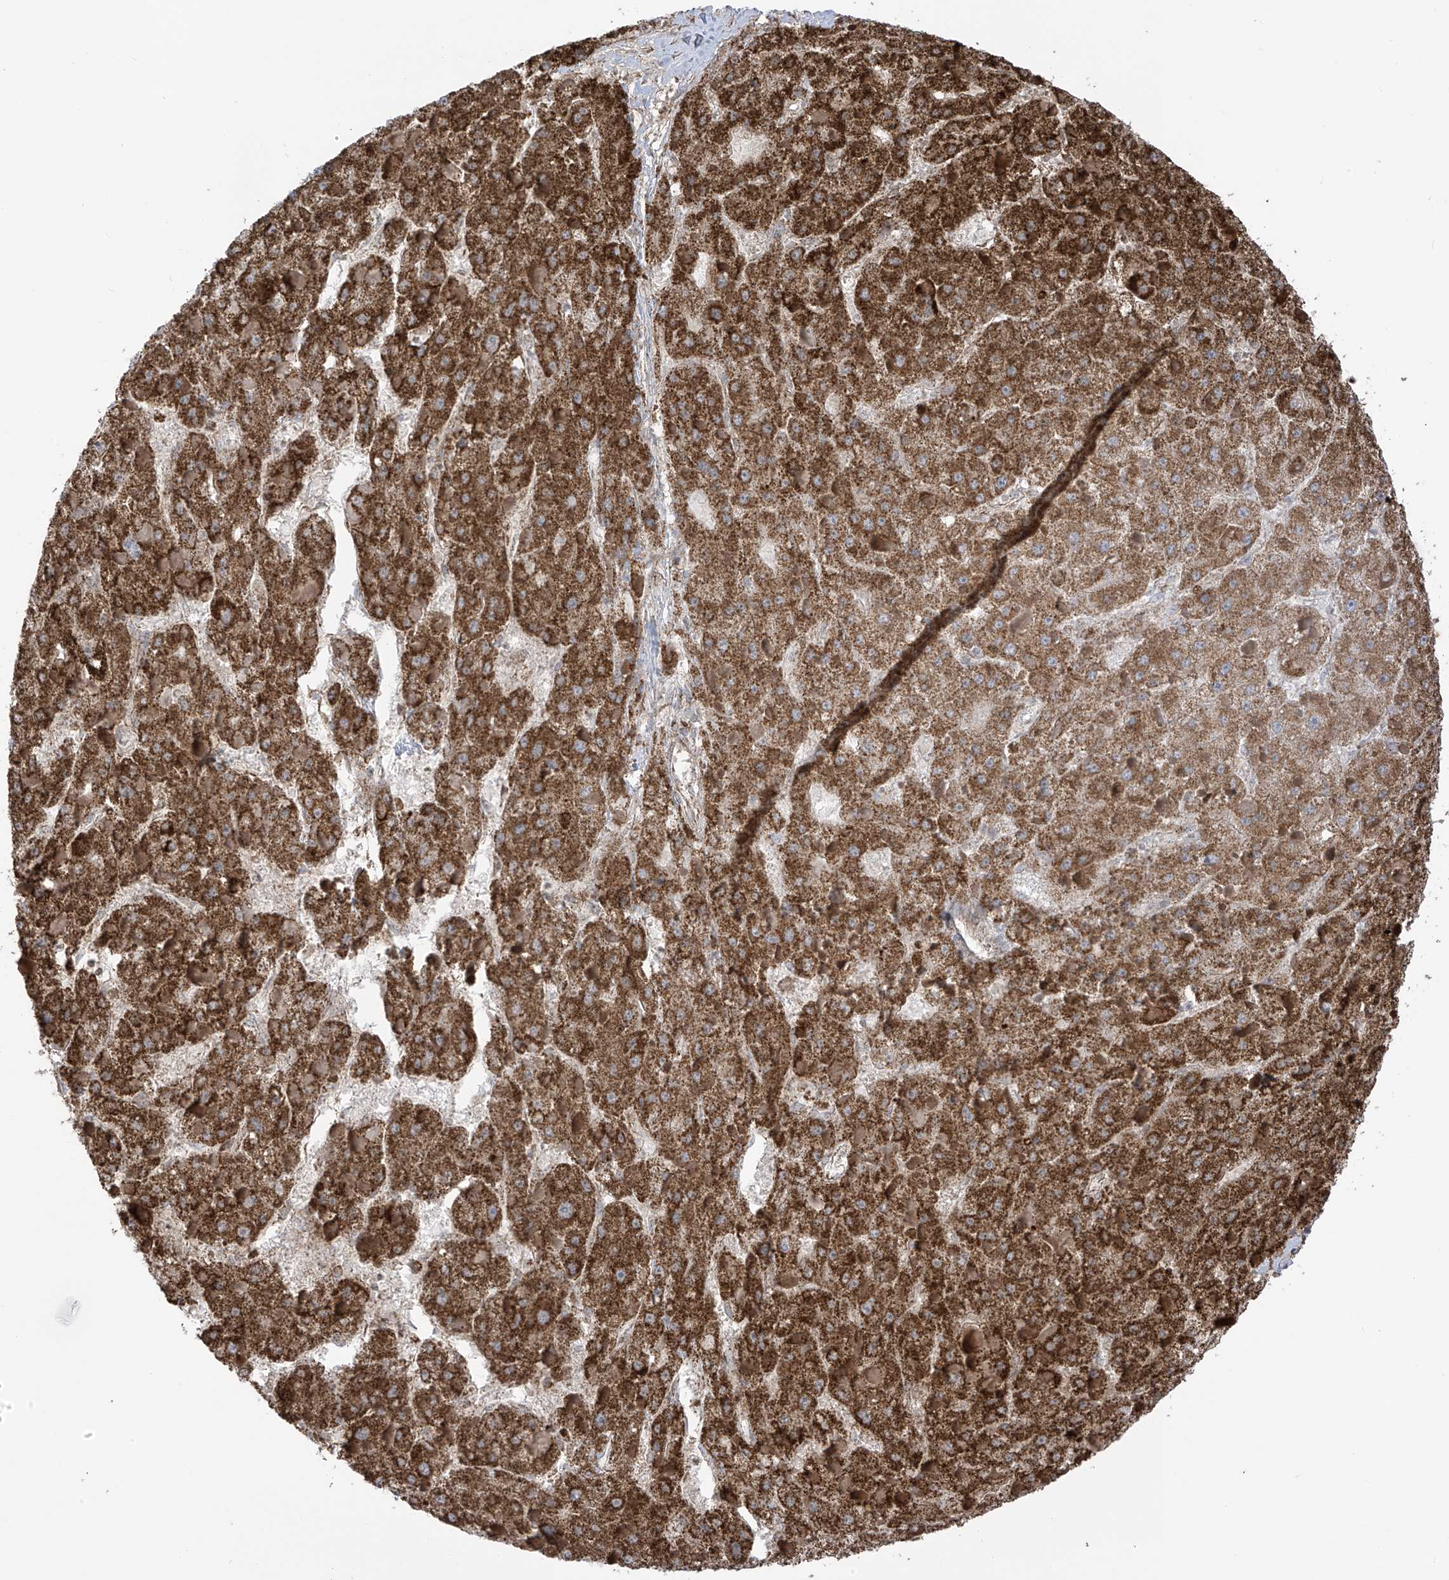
{"staining": {"intensity": "strong", "quantity": ">75%", "location": "cytoplasmic/membranous"}, "tissue": "liver cancer", "cell_type": "Tumor cells", "image_type": "cancer", "snomed": [{"axis": "morphology", "description": "Carcinoma, Hepatocellular, NOS"}, {"axis": "topography", "description": "Liver"}], "caption": "A high amount of strong cytoplasmic/membranous positivity is present in about >75% of tumor cells in liver cancer tissue. (DAB = brown stain, brightfield microscopy at high magnification).", "gene": "REPS1", "patient": {"sex": "female", "age": 73}}